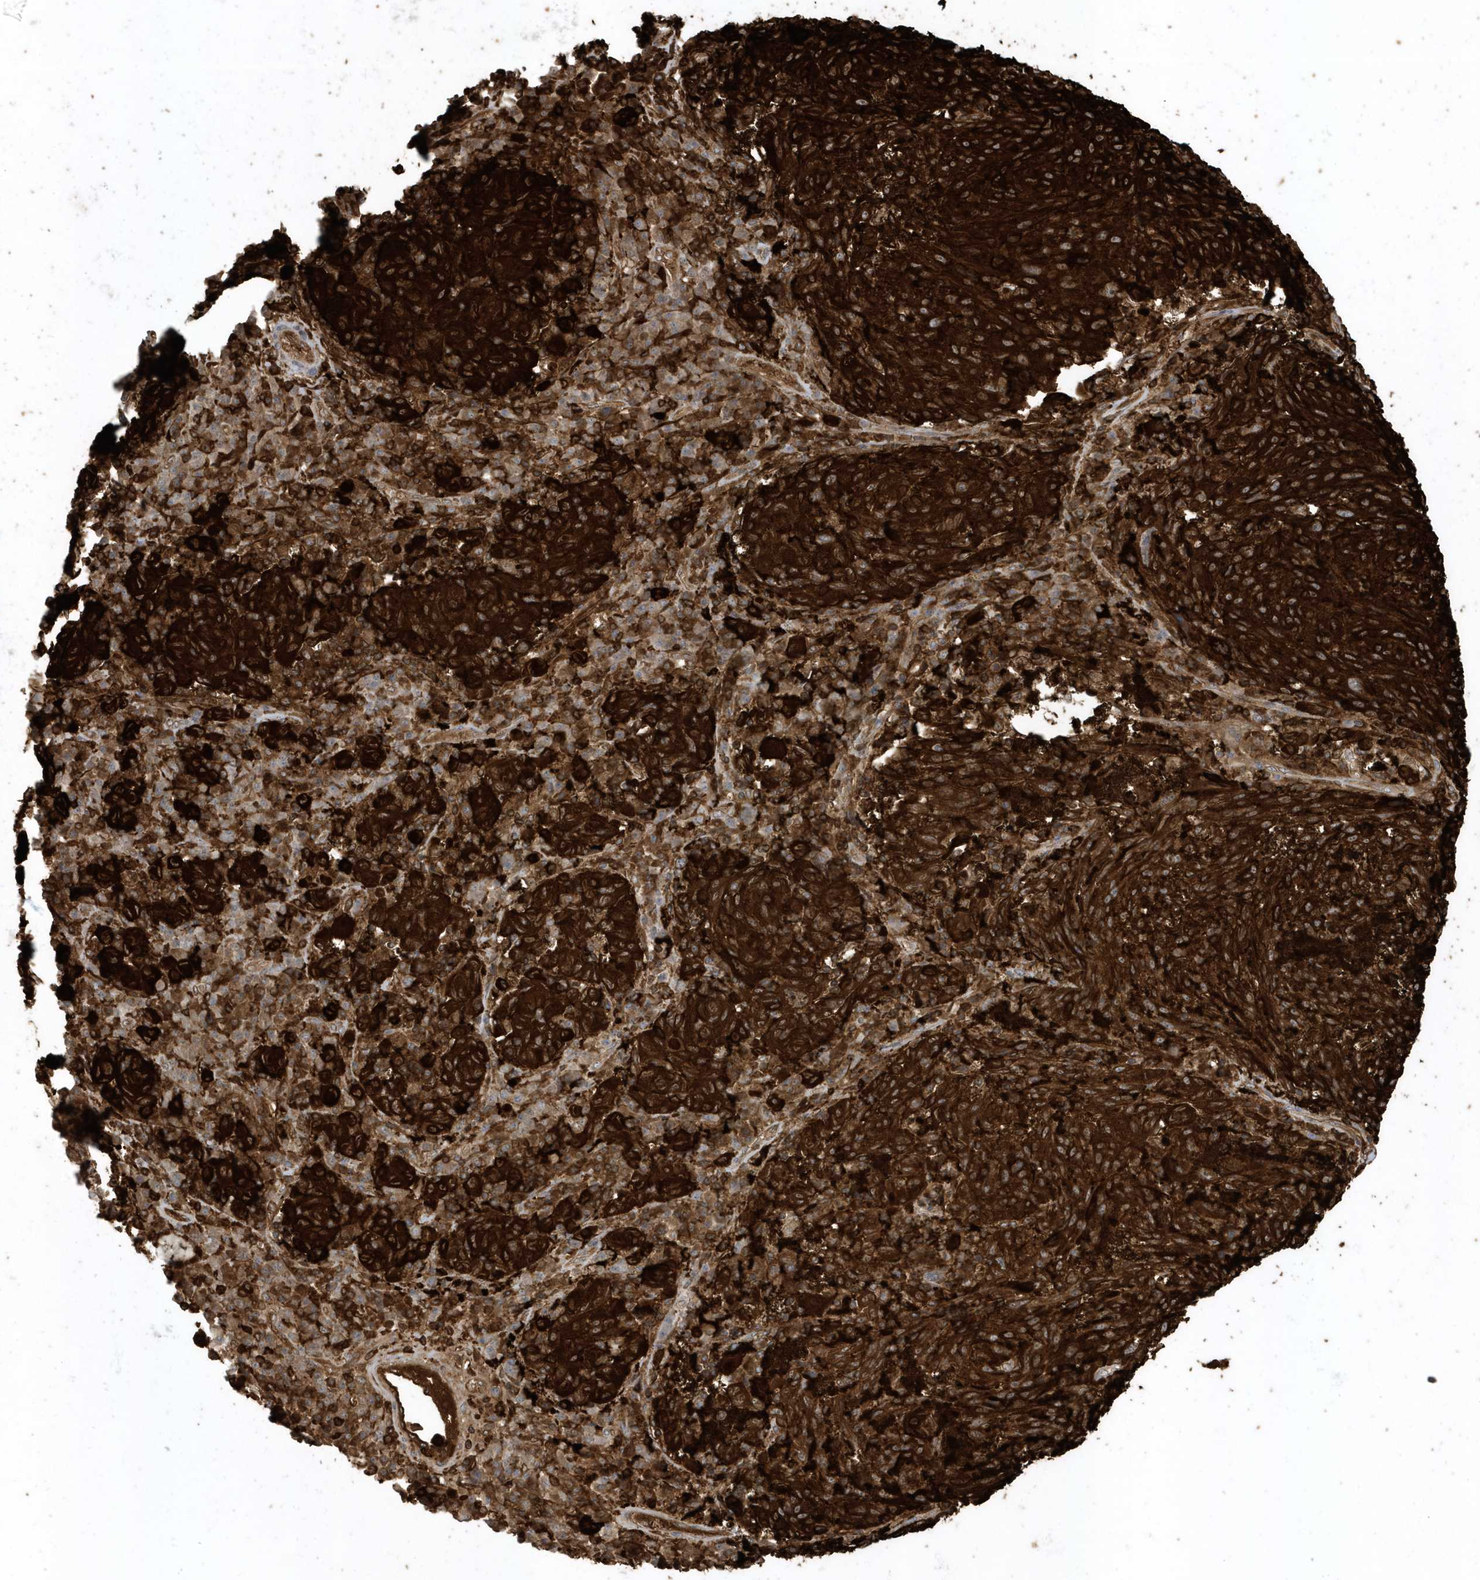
{"staining": {"intensity": "strong", "quantity": ">75%", "location": "cytoplasmic/membranous"}, "tissue": "melanoma", "cell_type": "Tumor cells", "image_type": "cancer", "snomed": [{"axis": "morphology", "description": "Malignant melanoma, NOS"}, {"axis": "topography", "description": "Skin"}], "caption": "This image demonstrates immunohistochemistry staining of human malignant melanoma, with high strong cytoplasmic/membranous staining in about >75% of tumor cells.", "gene": "CLCN6", "patient": {"sex": "male", "age": 53}}